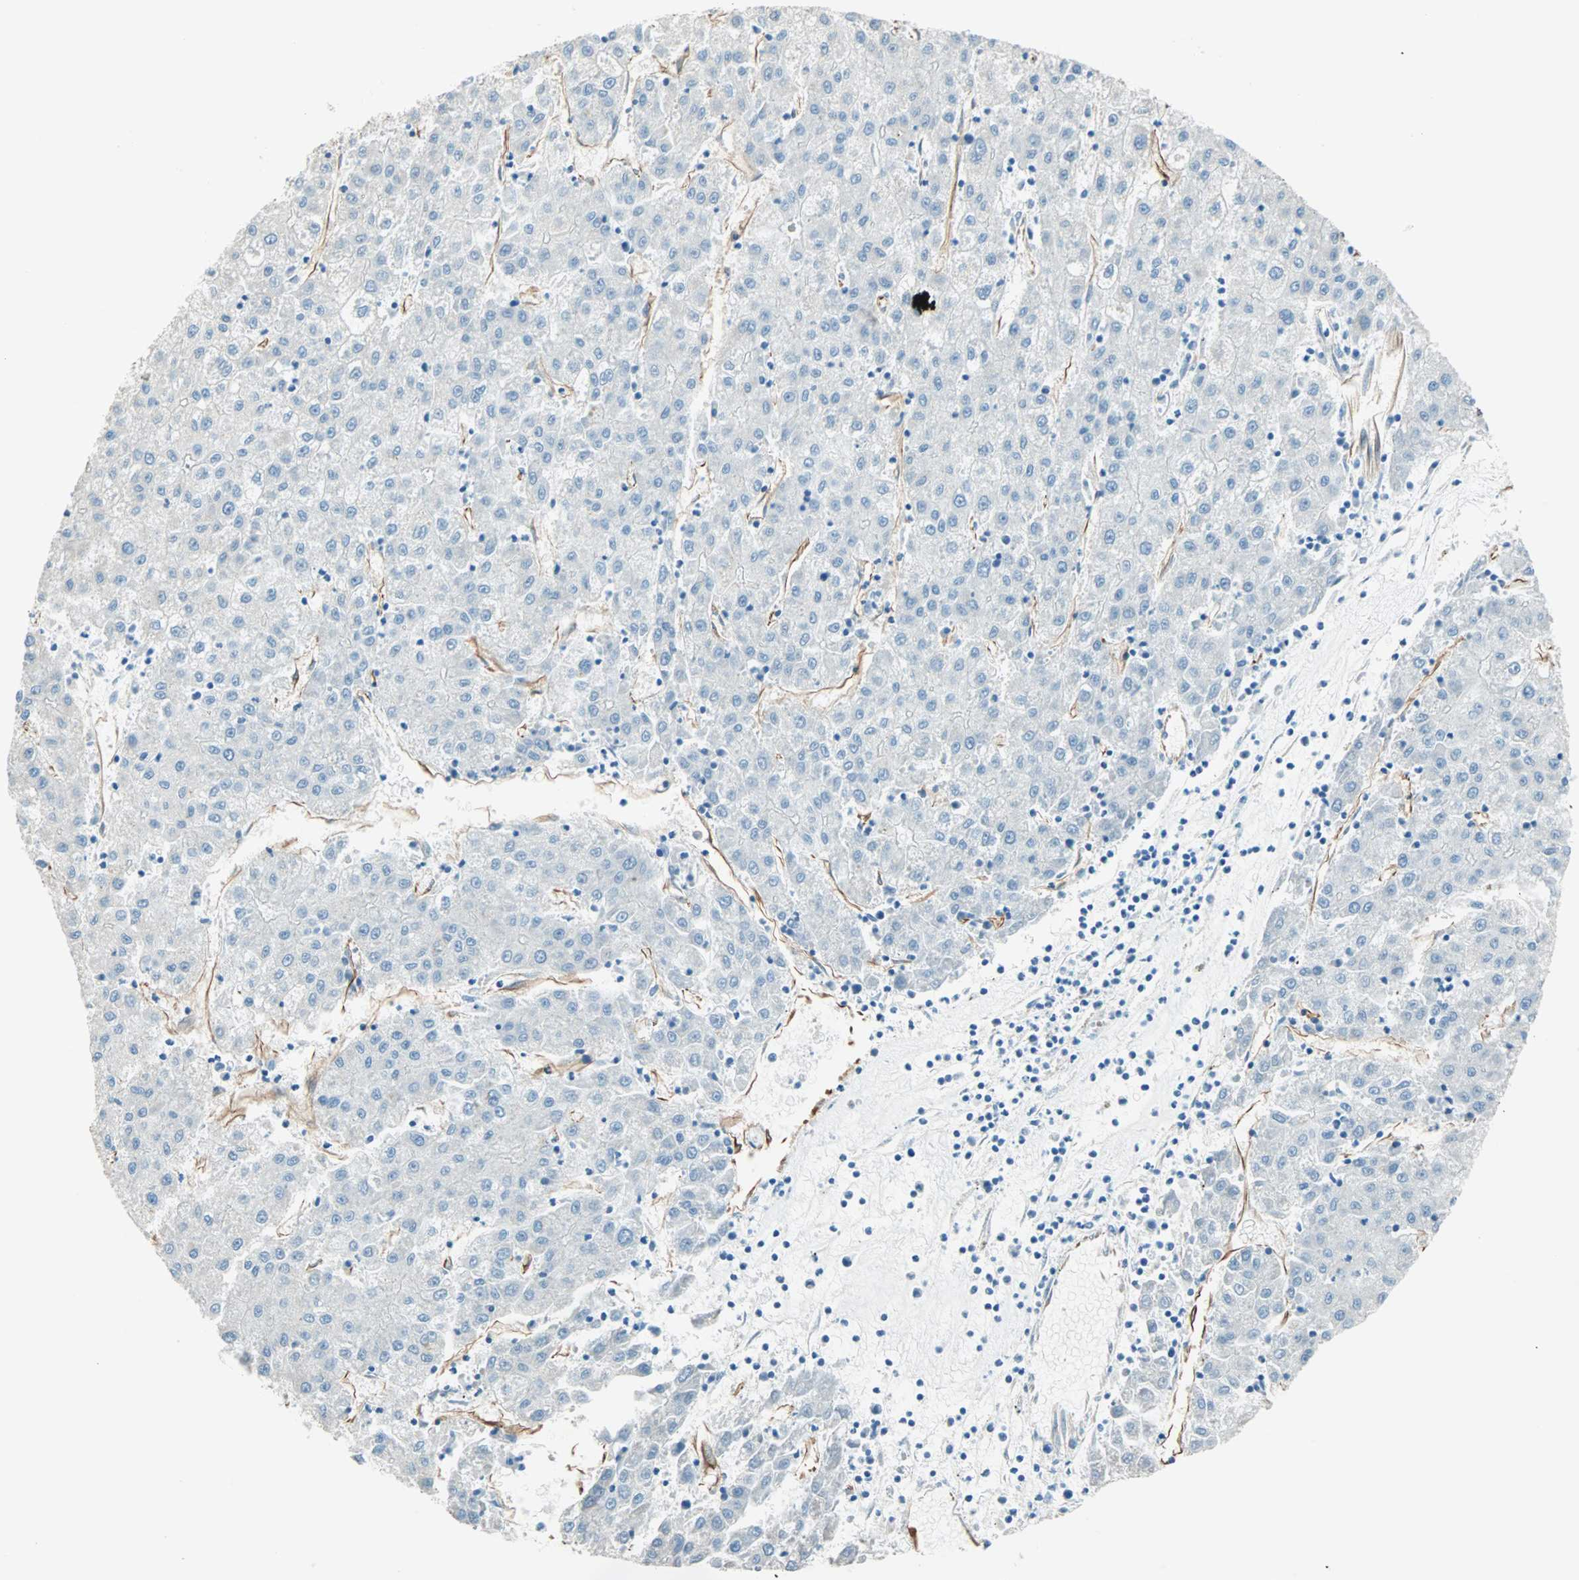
{"staining": {"intensity": "negative", "quantity": "none", "location": "none"}, "tissue": "liver cancer", "cell_type": "Tumor cells", "image_type": "cancer", "snomed": [{"axis": "morphology", "description": "Carcinoma, Hepatocellular, NOS"}, {"axis": "topography", "description": "Liver"}], "caption": "There is no significant staining in tumor cells of hepatocellular carcinoma (liver). (Brightfield microscopy of DAB immunohistochemistry at high magnification).", "gene": "NES", "patient": {"sex": "male", "age": 72}}